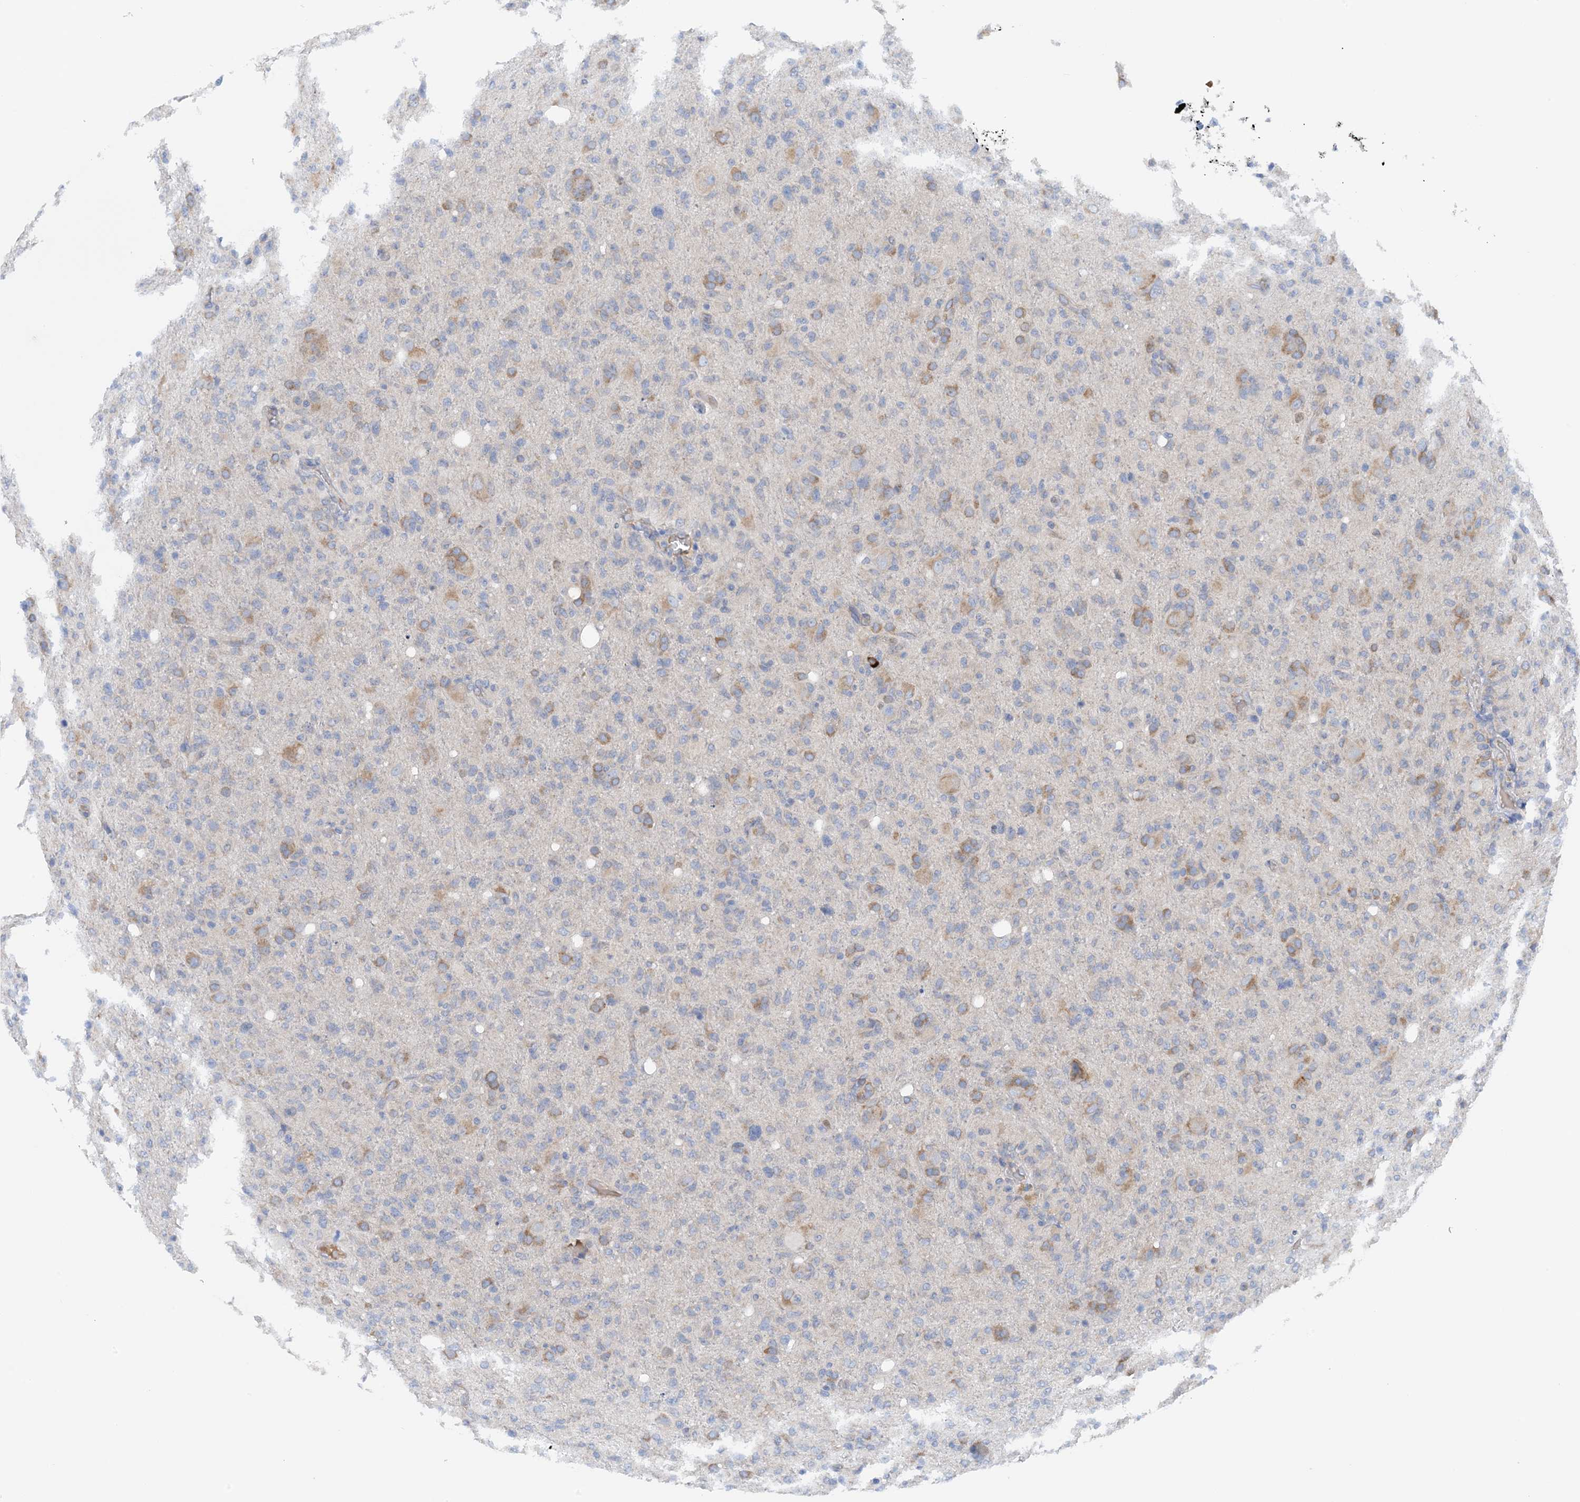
{"staining": {"intensity": "negative", "quantity": "none", "location": "none"}, "tissue": "glioma", "cell_type": "Tumor cells", "image_type": "cancer", "snomed": [{"axis": "morphology", "description": "Glioma, malignant, High grade"}, {"axis": "topography", "description": "Brain"}], "caption": "Tumor cells are negative for brown protein staining in glioma. Brightfield microscopy of IHC stained with DAB (brown) and hematoxylin (blue), captured at high magnification.", "gene": "SLC5A11", "patient": {"sex": "female", "age": 57}}